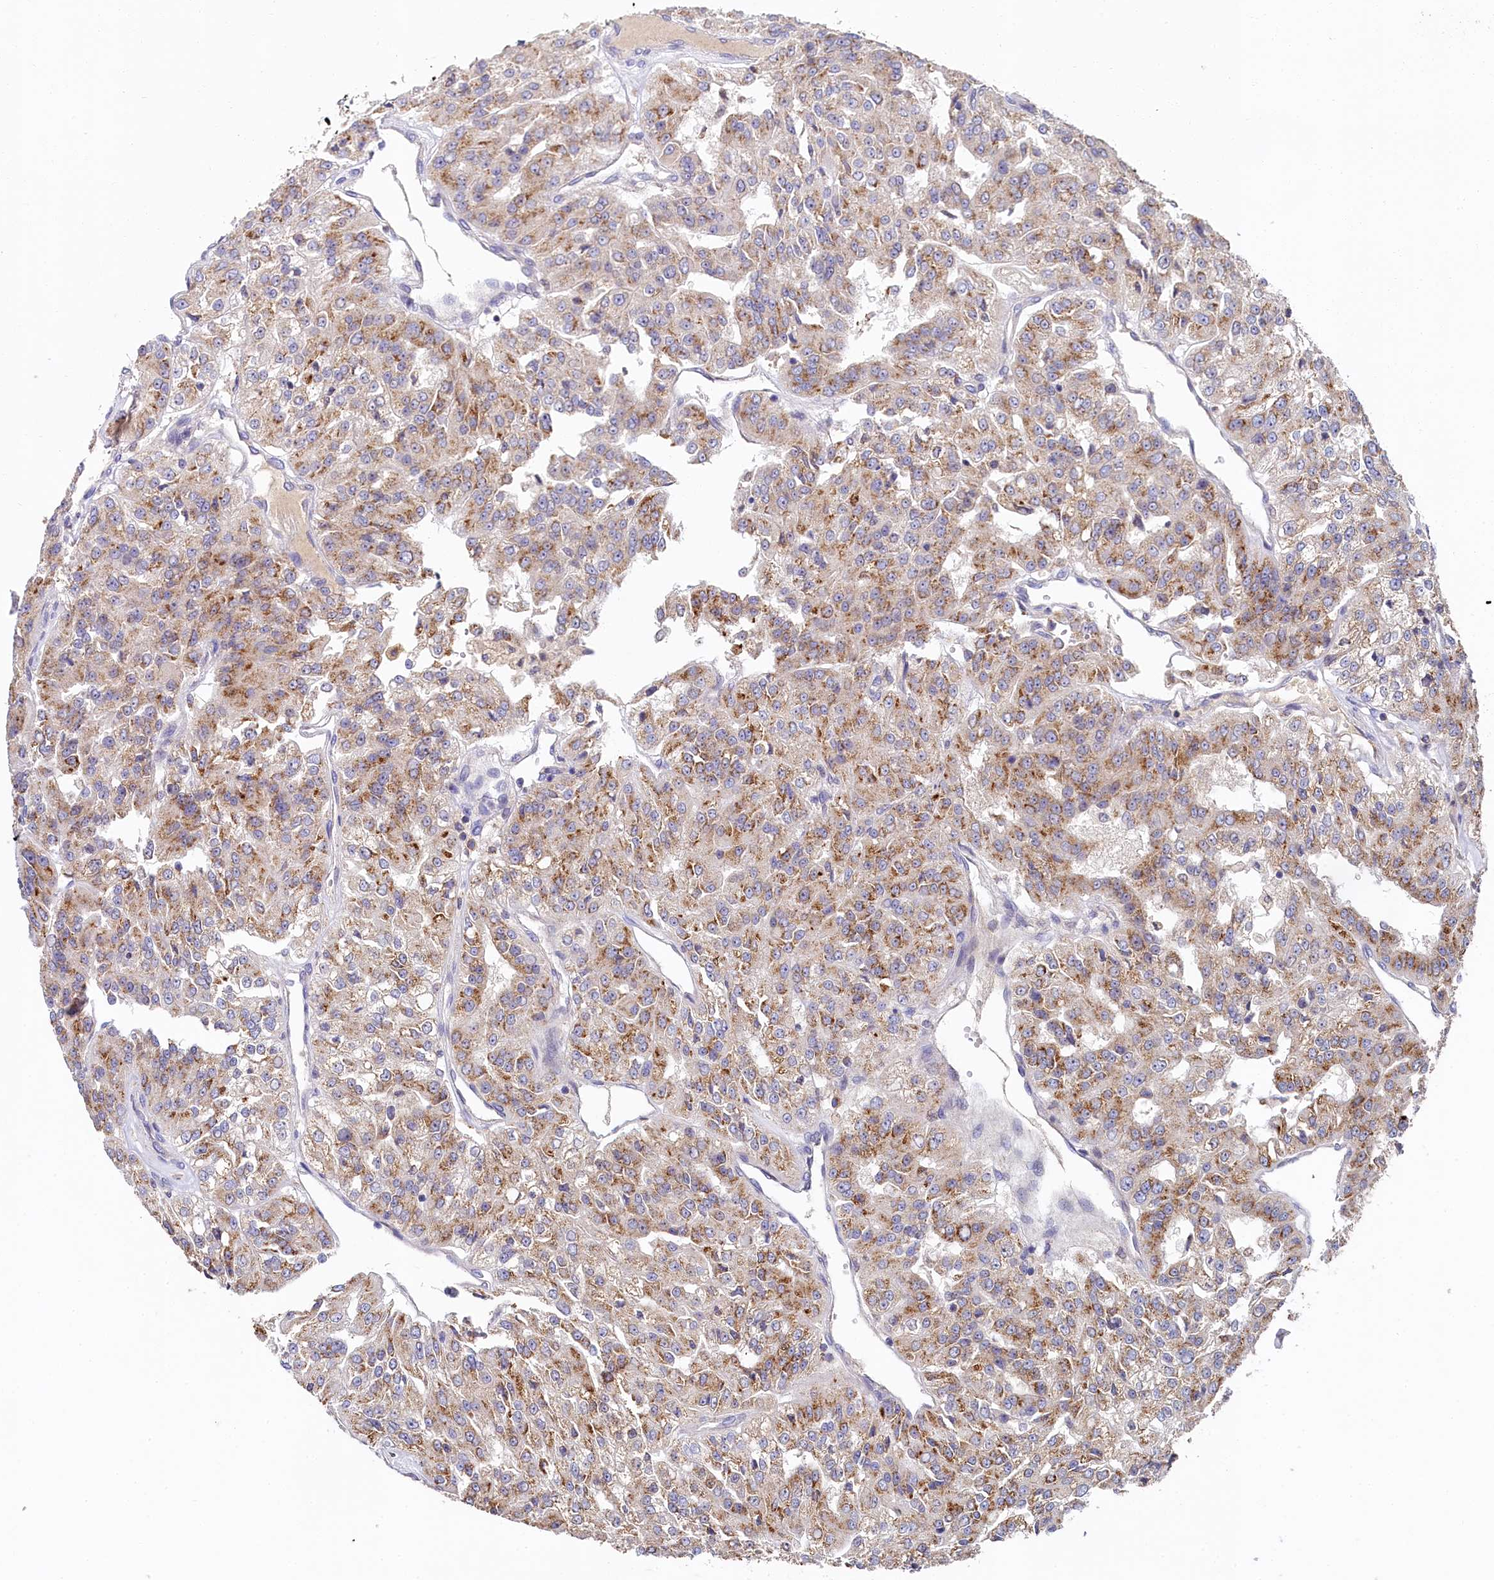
{"staining": {"intensity": "moderate", "quantity": "25%-75%", "location": "cytoplasmic/membranous"}, "tissue": "renal cancer", "cell_type": "Tumor cells", "image_type": "cancer", "snomed": [{"axis": "morphology", "description": "Adenocarcinoma, NOS"}, {"axis": "topography", "description": "Kidney"}], "caption": "Immunohistochemistry (DAB) staining of human renal adenocarcinoma exhibits moderate cytoplasmic/membranous protein positivity in about 25%-75% of tumor cells. The staining is performed using DAB (3,3'-diaminobenzidine) brown chromogen to label protein expression. The nuclei are counter-stained blue using hematoxylin.", "gene": "SPINK9", "patient": {"sex": "female", "age": 63}}